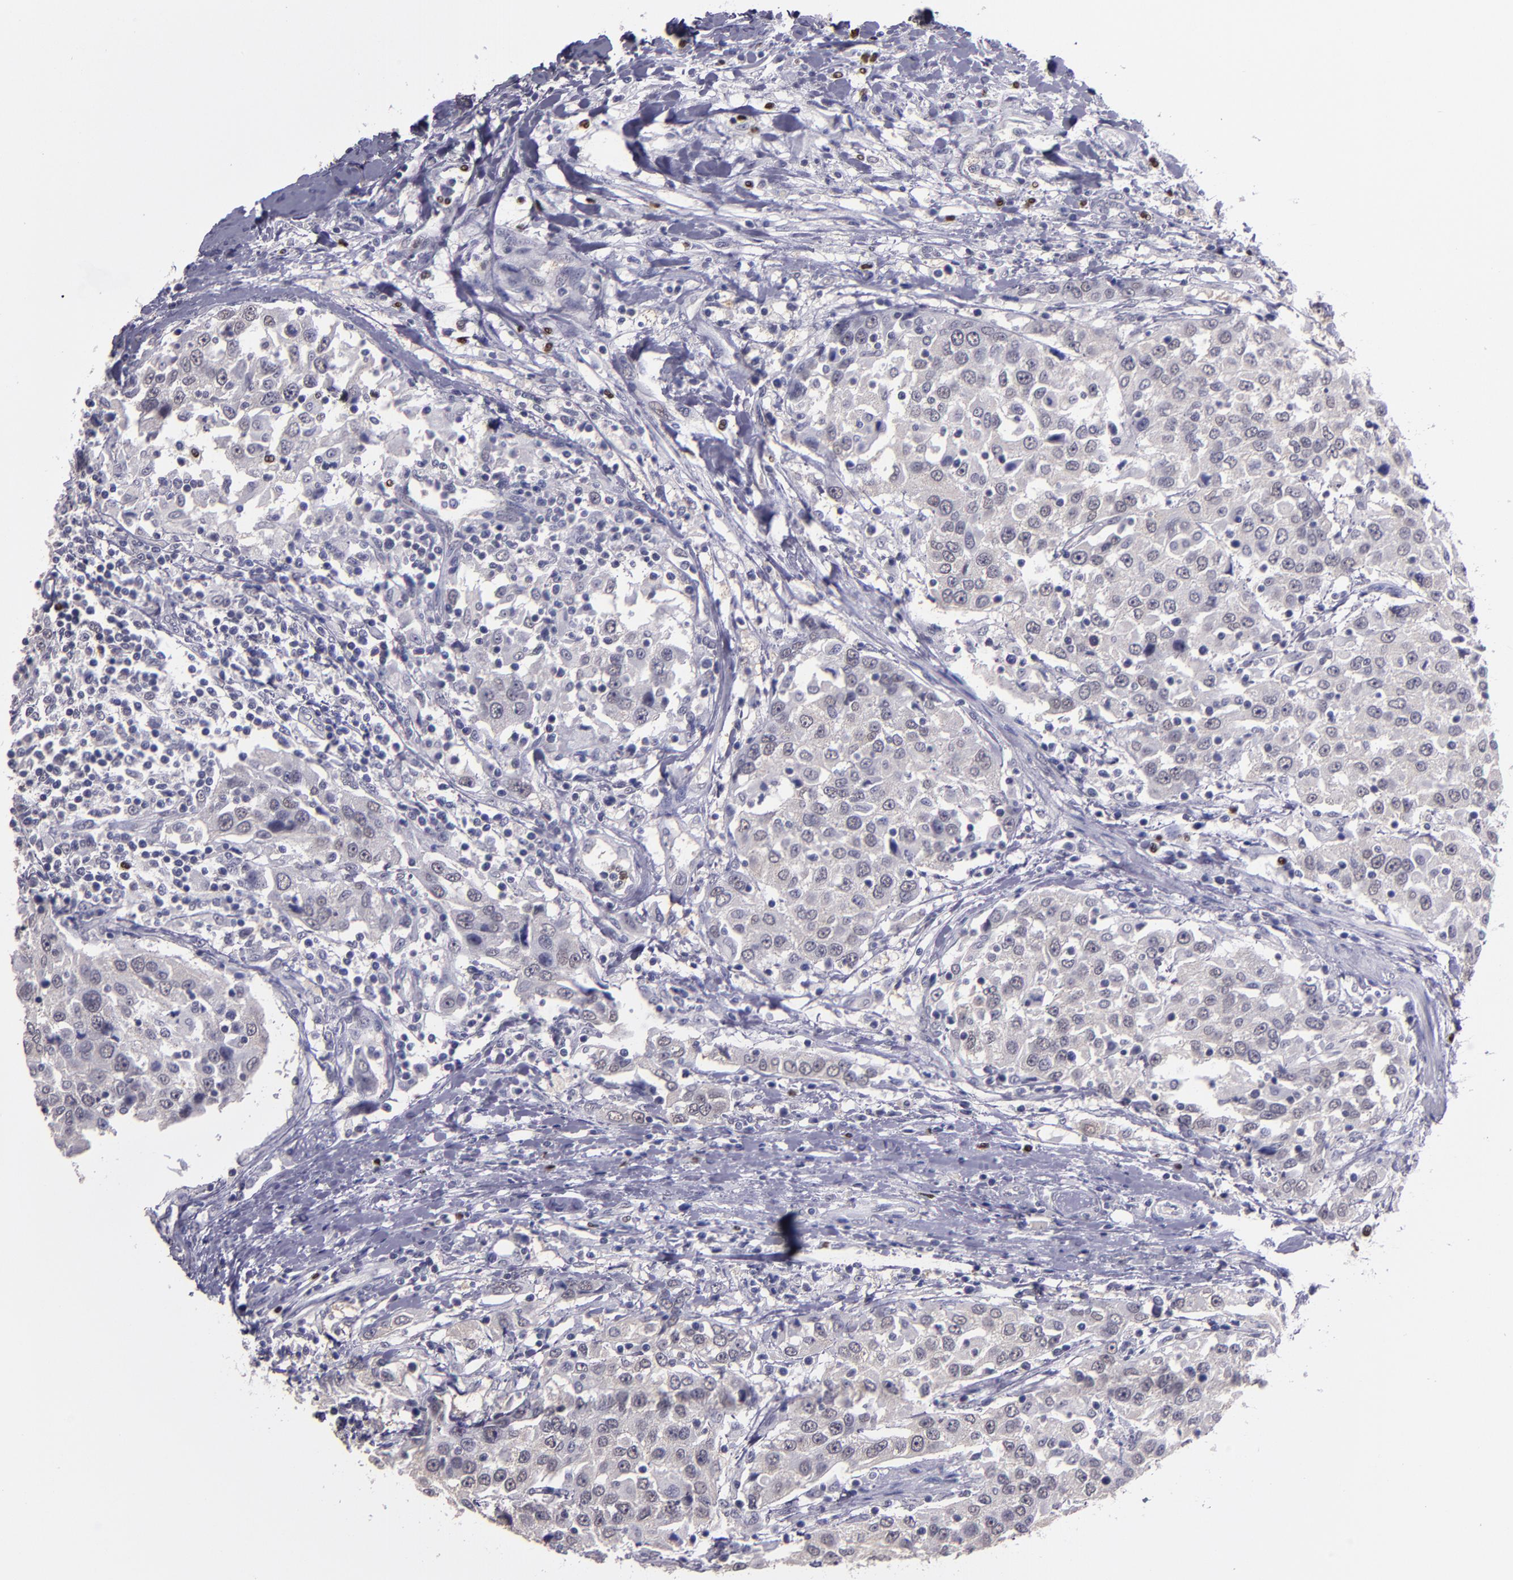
{"staining": {"intensity": "weak", "quantity": "<25%", "location": "cytoplasmic/membranous"}, "tissue": "urothelial cancer", "cell_type": "Tumor cells", "image_type": "cancer", "snomed": [{"axis": "morphology", "description": "Urothelial carcinoma, High grade"}, {"axis": "topography", "description": "Urinary bladder"}], "caption": "Human urothelial cancer stained for a protein using immunohistochemistry shows no positivity in tumor cells.", "gene": "CEBPE", "patient": {"sex": "female", "age": 80}}